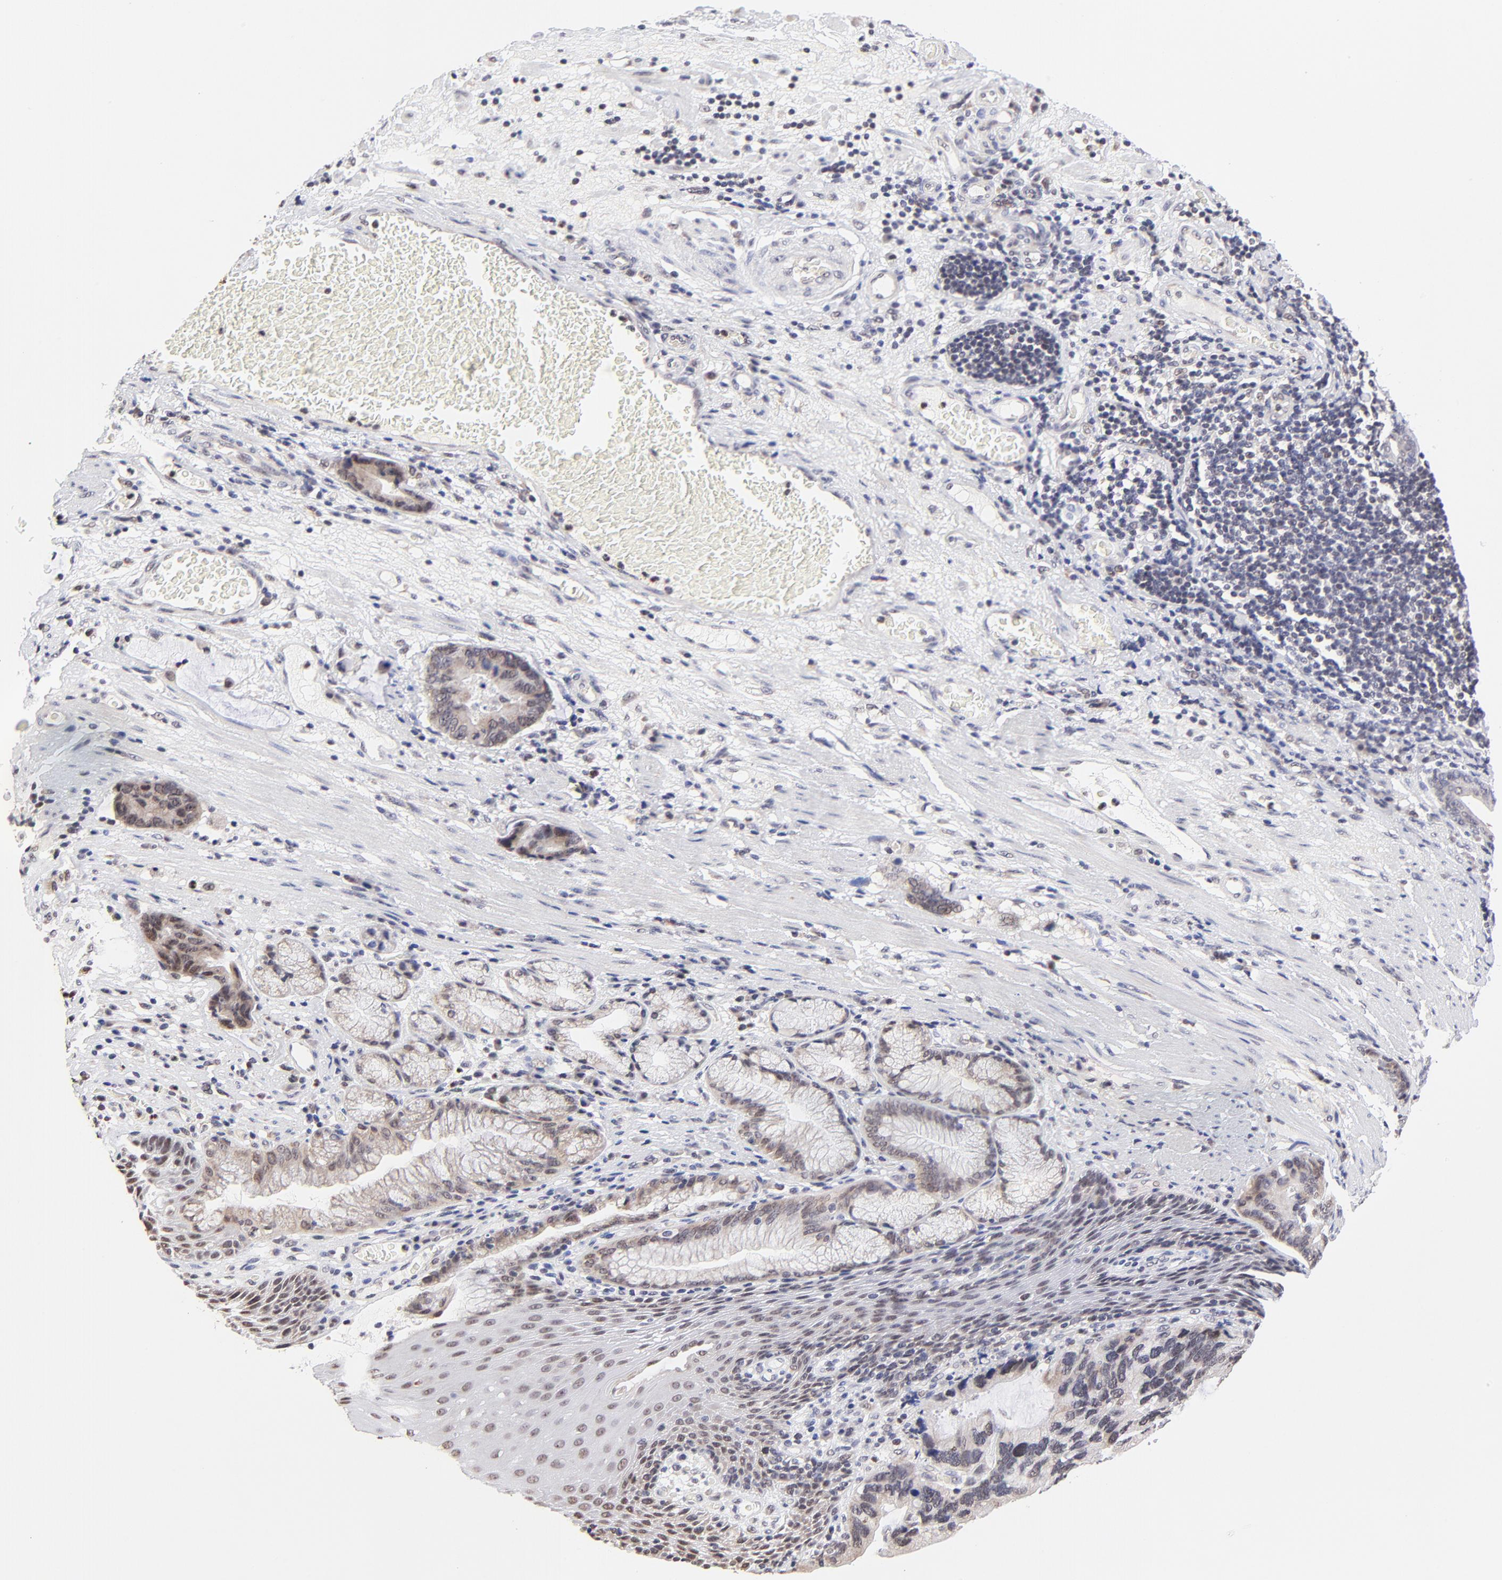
{"staining": {"intensity": "weak", "quantity": ">75%", "location": "cytoplasmic/membranous,nuclear"}, "tissue": "stomach cancer", "cell_type": "Tumor cells", "image_type": "cancer", "snomed": [{"axis": "morphology", "description": "Adenocarcinoma, NOS"}, {"axis": "topography", "description": "Esophagus"}, {"axis": "topography", "description": "Stomach"}], "caption": "Approximately >75% of tumor cells in human adenocarcinoma (stomach) display weak cytoplasmic/membranous and nuclear protein expression as visualized by brown immunohistochemical staining.", "gene": "ZNF670", "patient": {"sex": "male", "age": 74}}